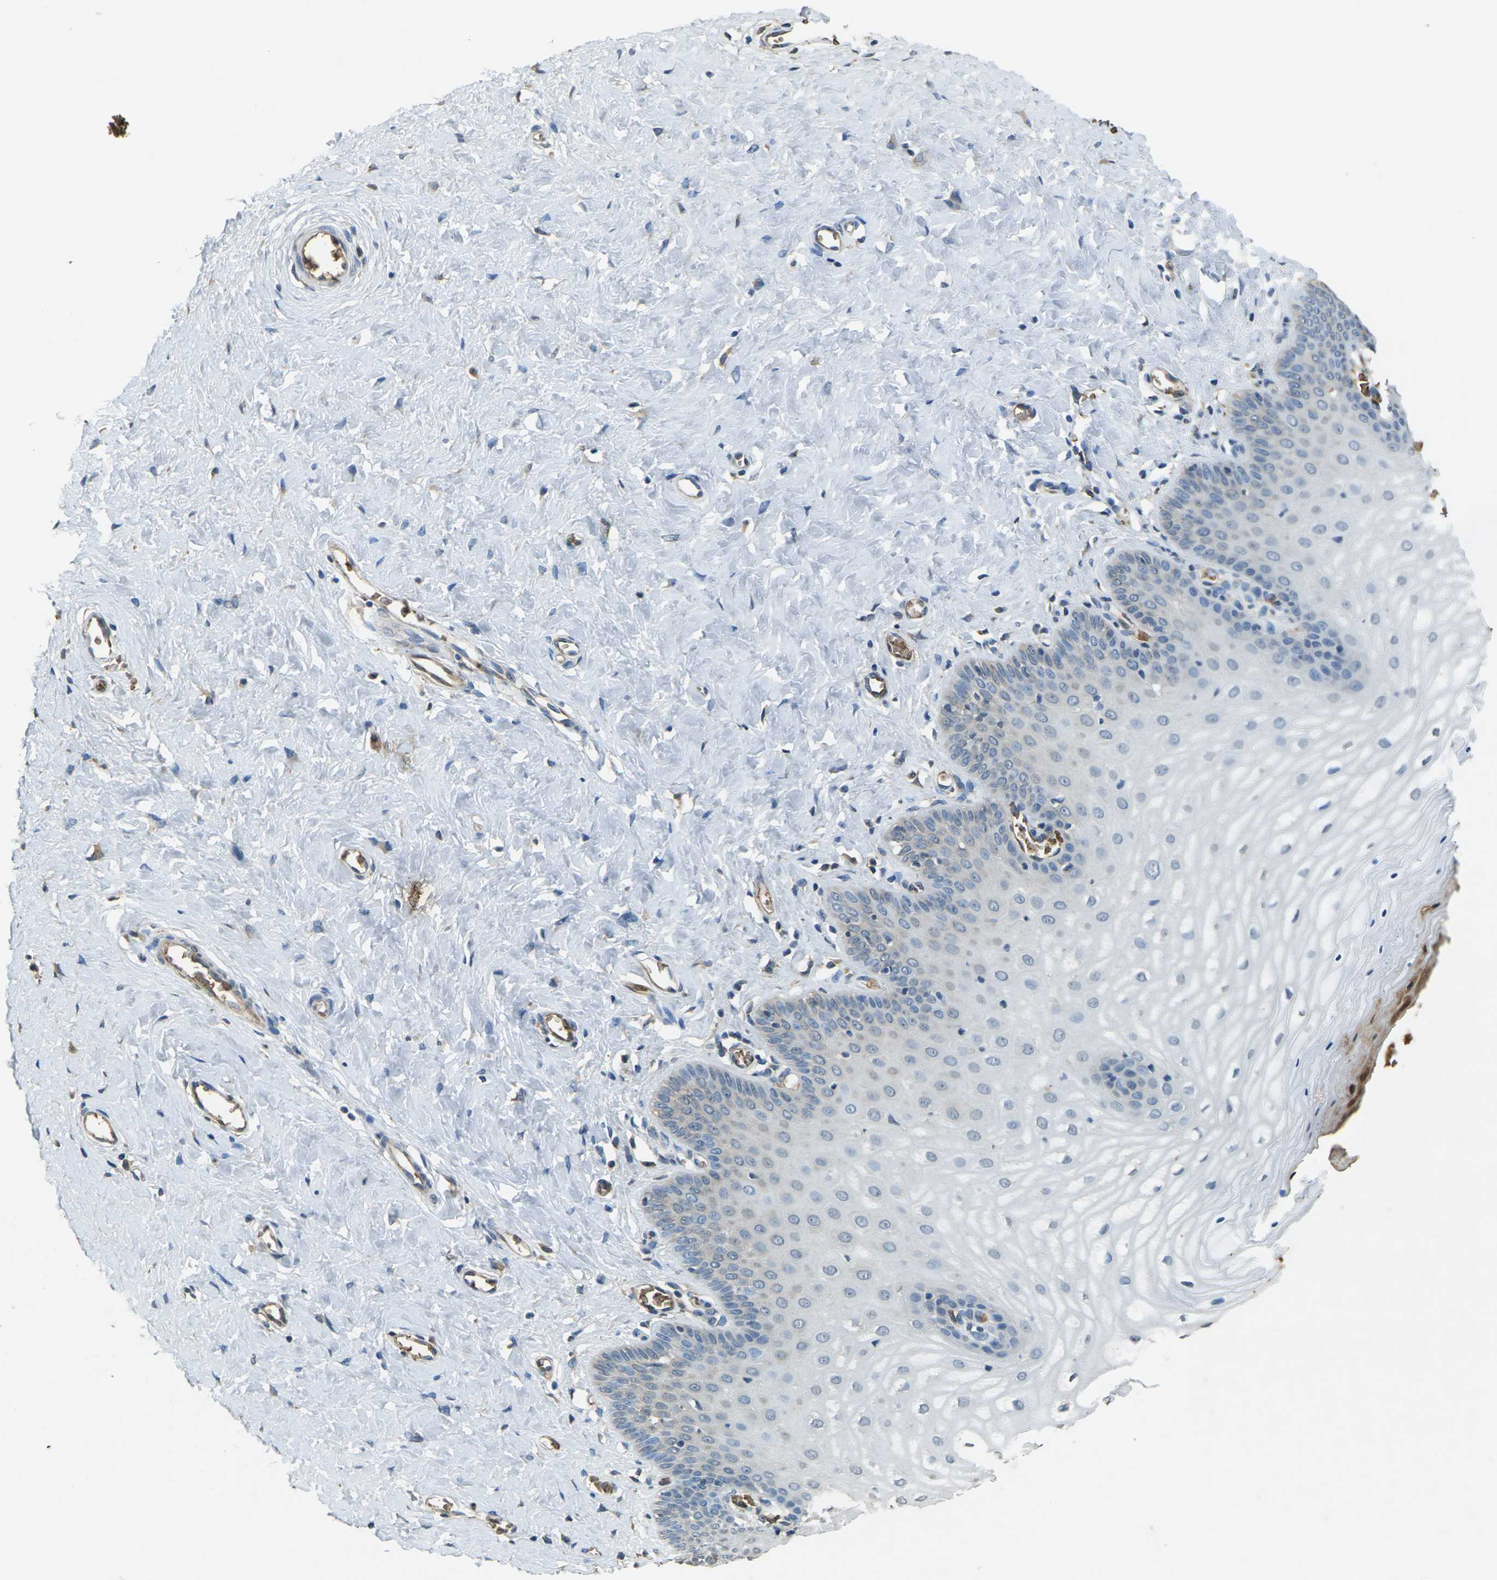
{"staining": {"intensity": "weak", "quantity": "<25%", "location": "cytoplasmic/membranous"}, "tissue": "cervix", "cell_type": "Glandular cells", "image_type": "normal", "snomed": [{"axis": "morphology", "description": "Normal tissue, NOS"}, {"axis": "topography", "description": "Cervix"}], "caption": "Human cervix stained for a protein using immunohistochemistry (IHC) demonstrates no positivity in glandular cells.", "gene": "HBB", "patient": {"sex": "female", "age": 55}}